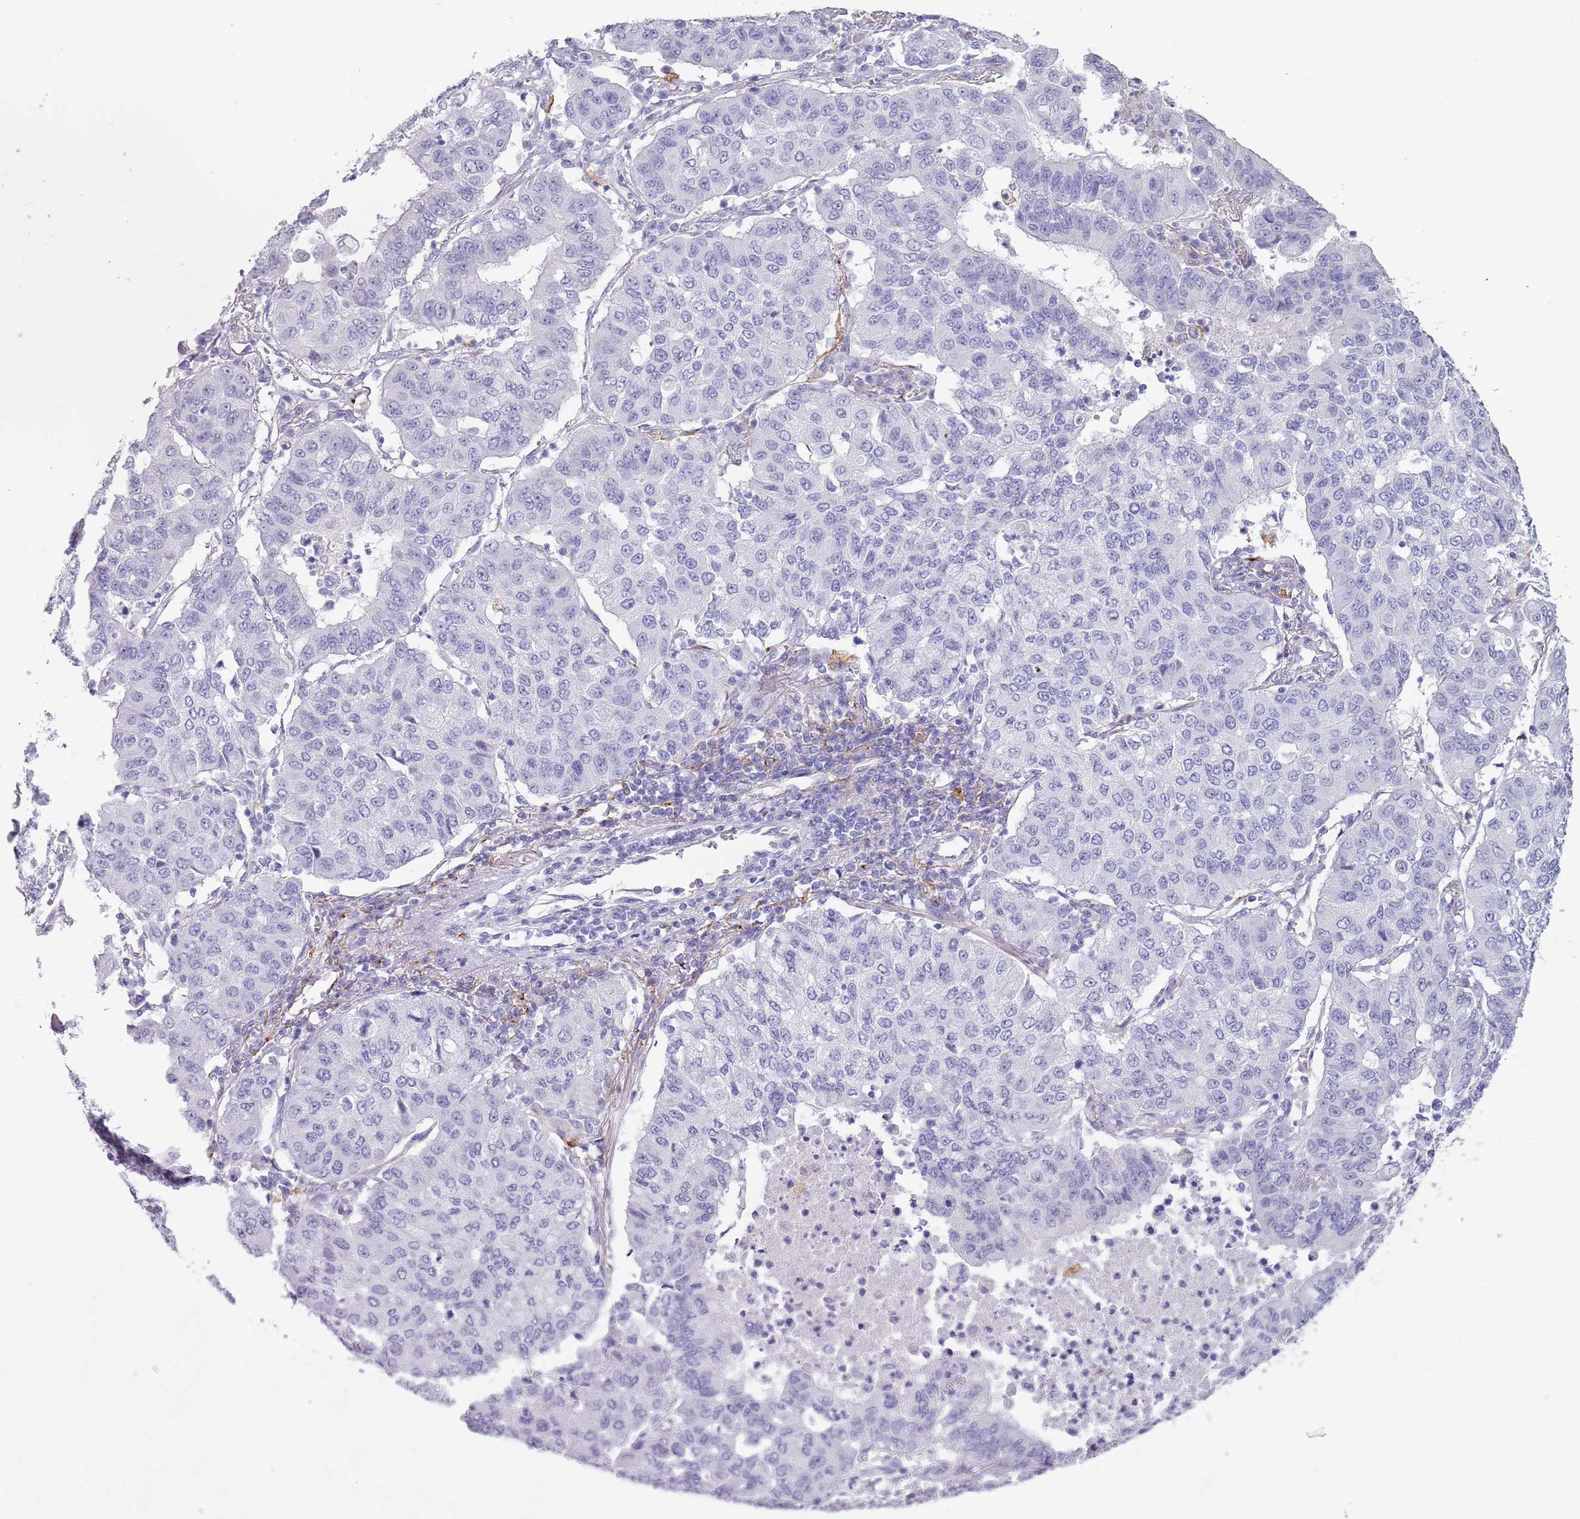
{"staining": {"intensity": "negative", "quantity": "none", "location": "none"}, "tissue": "lung cancer", "cell_type": "Tumor cells", "image_type": "cancer", "snomed": [{"axis": "morphology", "description": "Squamous cell carcinoma, NOS"}, {"axis": "topography", "description": "Lung"}], "caption": "Tumor cells show no significant protein staining in lung squamous cell carcinoma.", "gene": "COLEC12", "patient": {"sex": "male", "age": 74}}